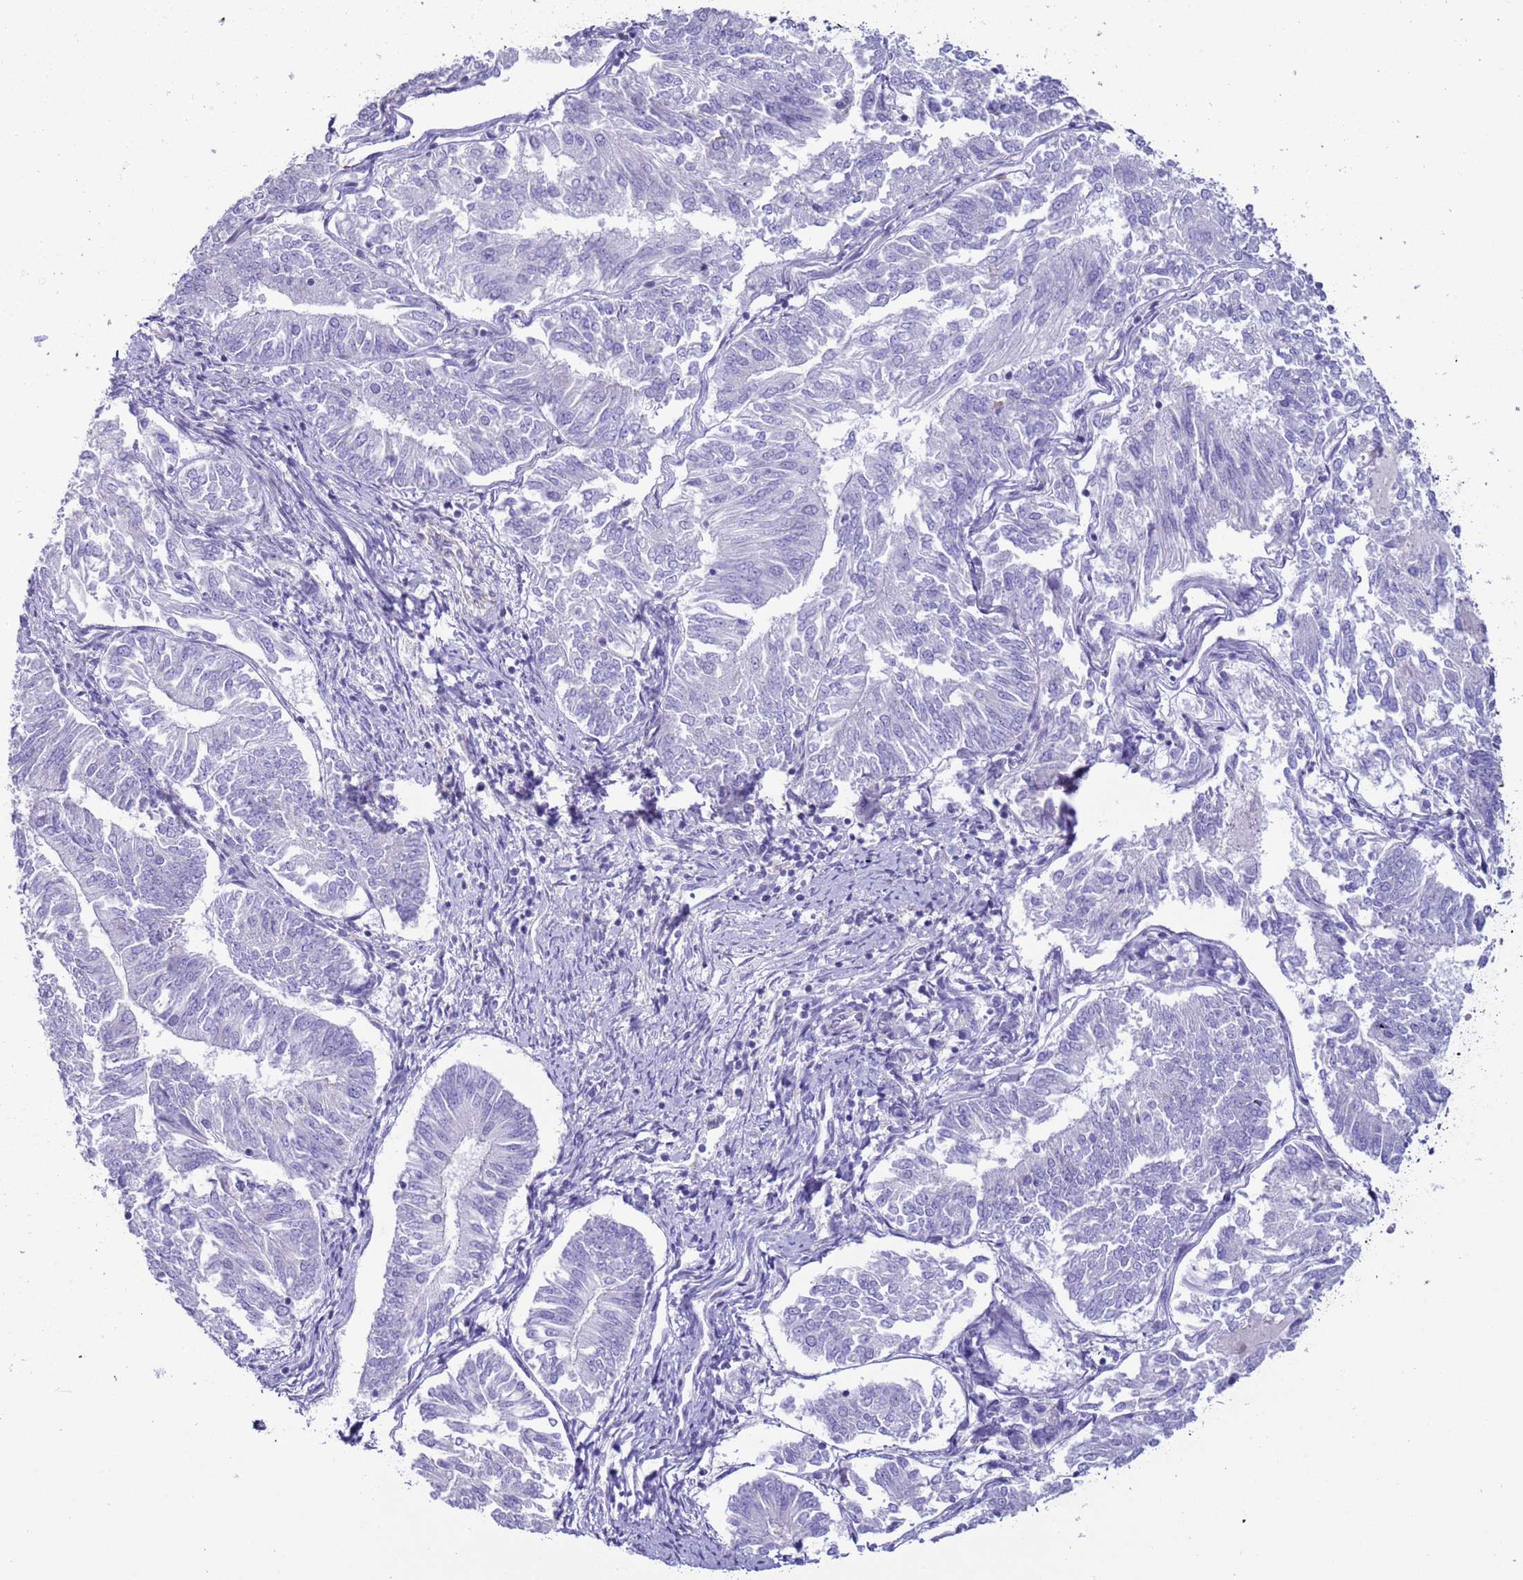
{"staining": {"intensity": "negative", "quantity": "none", "location": "none"}, "tissue": "endometrial cancer", "cell_type": "Tumor cells", "image_type": "cancer", "snomed": [{"axis": "morphology", "description": "Adenocarcinoma, NOS"}, {"axis": "topography", "description": "Endometrium"}], "caption": "Micrograph shows no significant protein positivity in tumor cells of endometrial cancer (adenocarcinoma).", "gene": "NPAP1", "patient": {"sex": "female", "age": 58}}